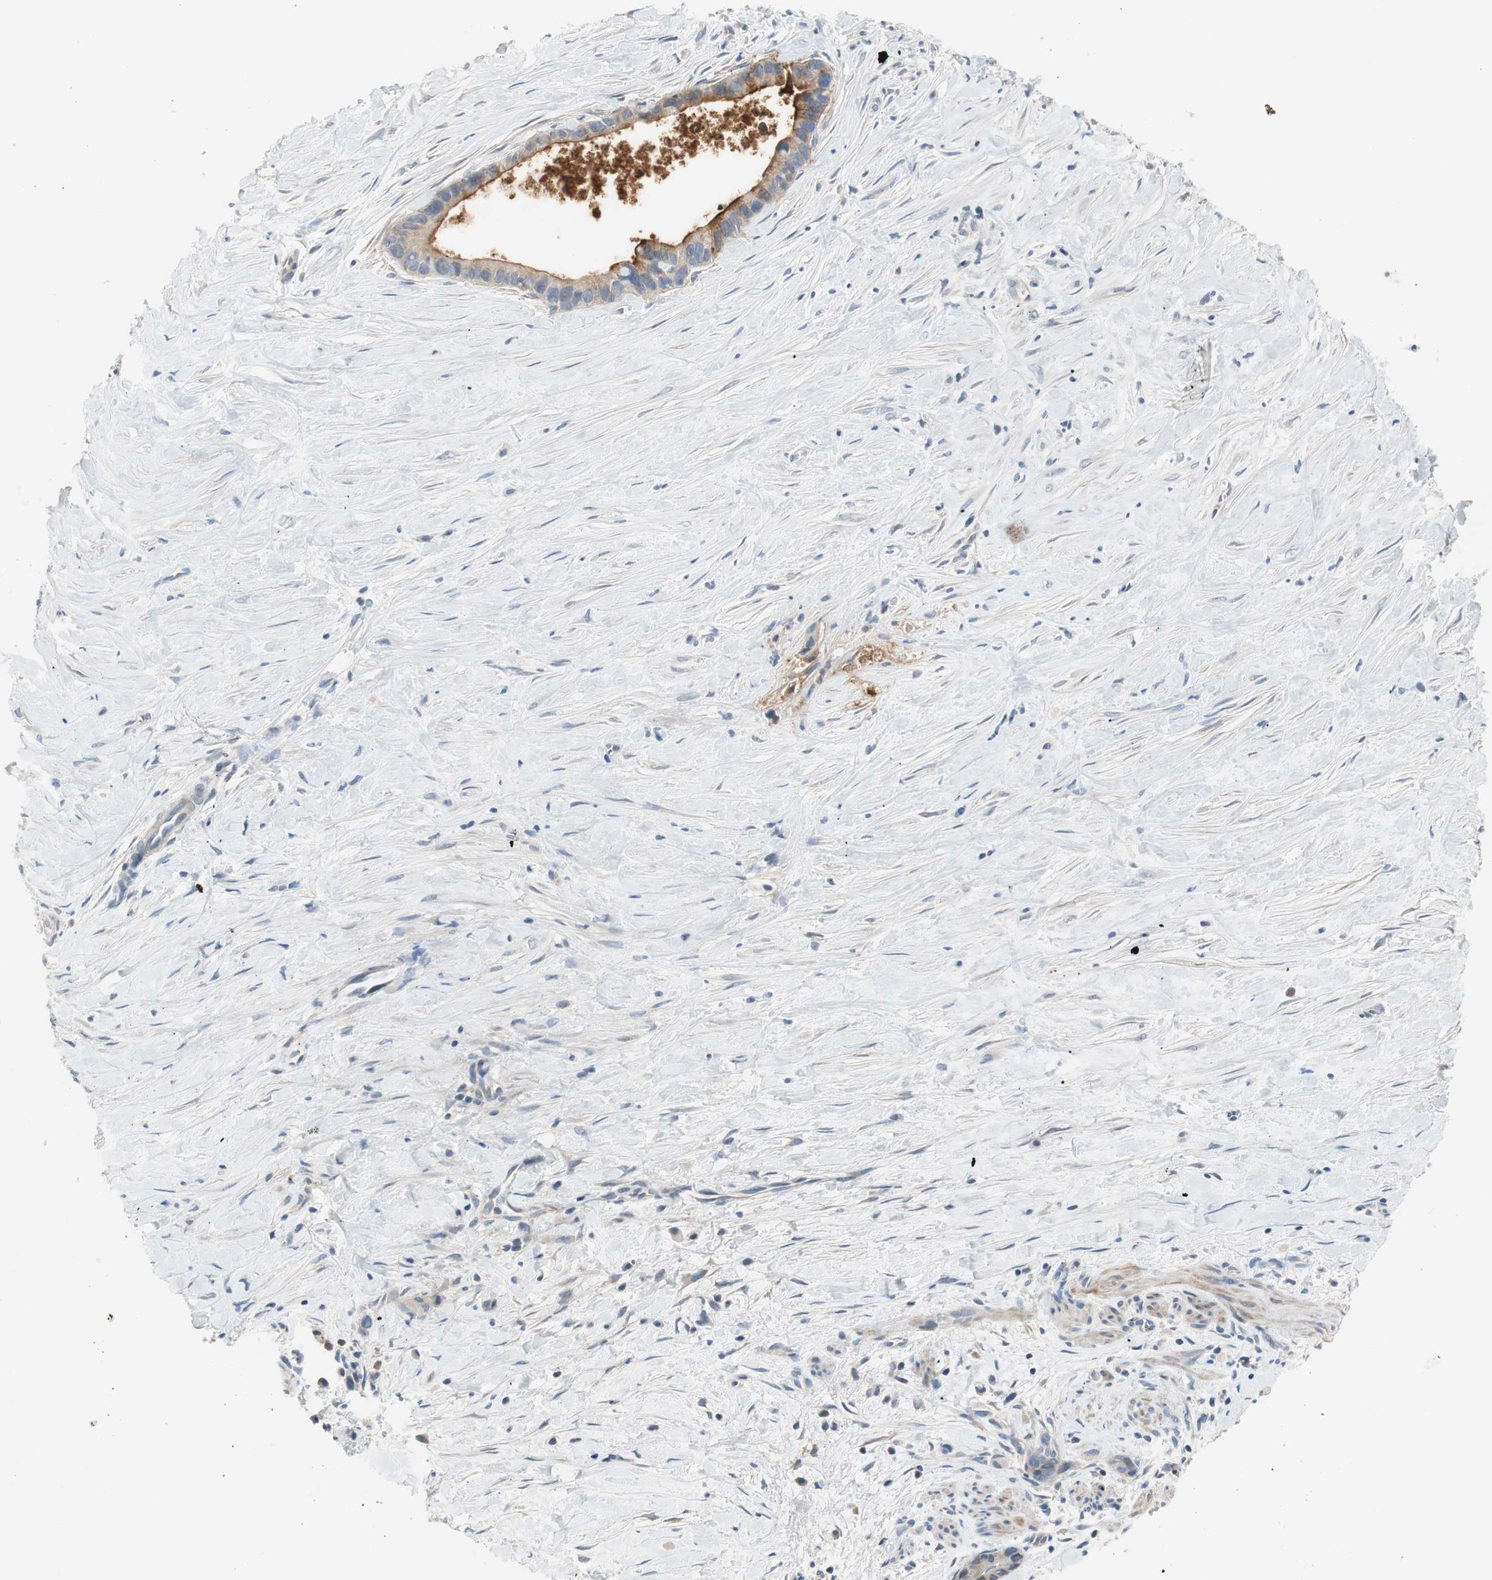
{"staining": {"intensity": "weak", "quantity": ">75%", "location": "cytoplasmic/membranous"}, "tissue": "liver cancer", "cell_type": "Tumor cells", "image_type": "cancer", "snomed": [{"axis": "morphology", "description": "Cholangiocarcinoma"}, {"axis": "topography", "description": "Liver"}], "caption": "Cholangiocarcinoma (liver) stained with a brown dye reveals weak cytoplasmic/membranous positive positivity in approximately >75% of tumor cells.", "gene": "TACR3", "patient": {"sex": "female", "age": 55}}